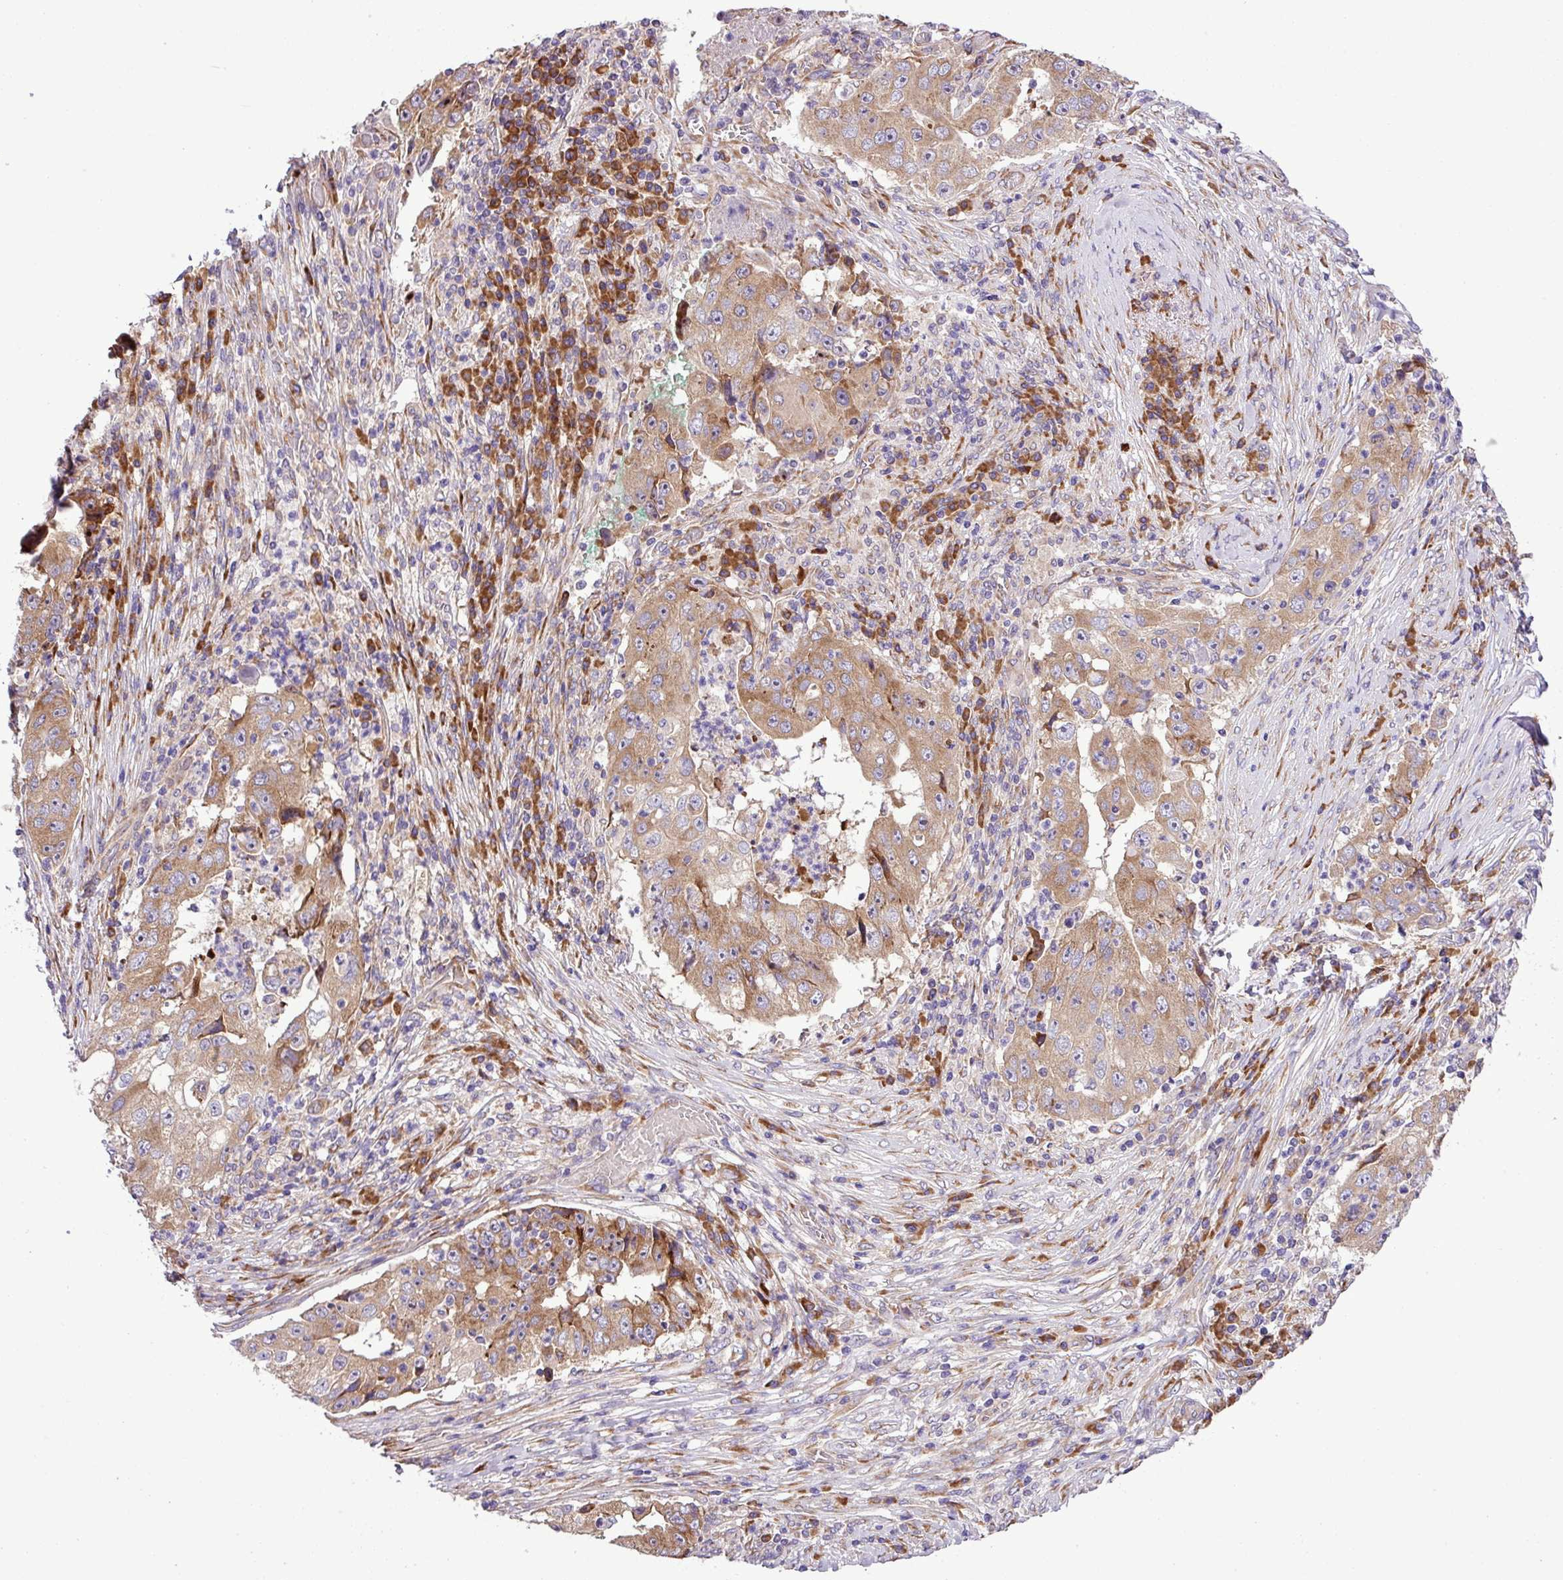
{"staining": {"intensity": "moderate", "quantity": ">75%", "location": "cytoplasmic/membranous"}, "tissue": "lung cancer", "cell_type": "Tumor cells", "image_type": "cancer", "snomed": [{"axis": "morphology", "description": "Squamous cell carcinoma, NOS"}, {"axis": "topography", "description": "Lung"}], "caption": "Immunohistochemical staining of human squamous cell carcinoma (lung) exhibits moderate cytoplasmic/membranous protein staining in approximately >75% of tumor cells. (brown staining indicates protein expression, while blue staining denotes nuclei).", "gene": "RPL13", "patient": {"sex": "male", "age": 64}}